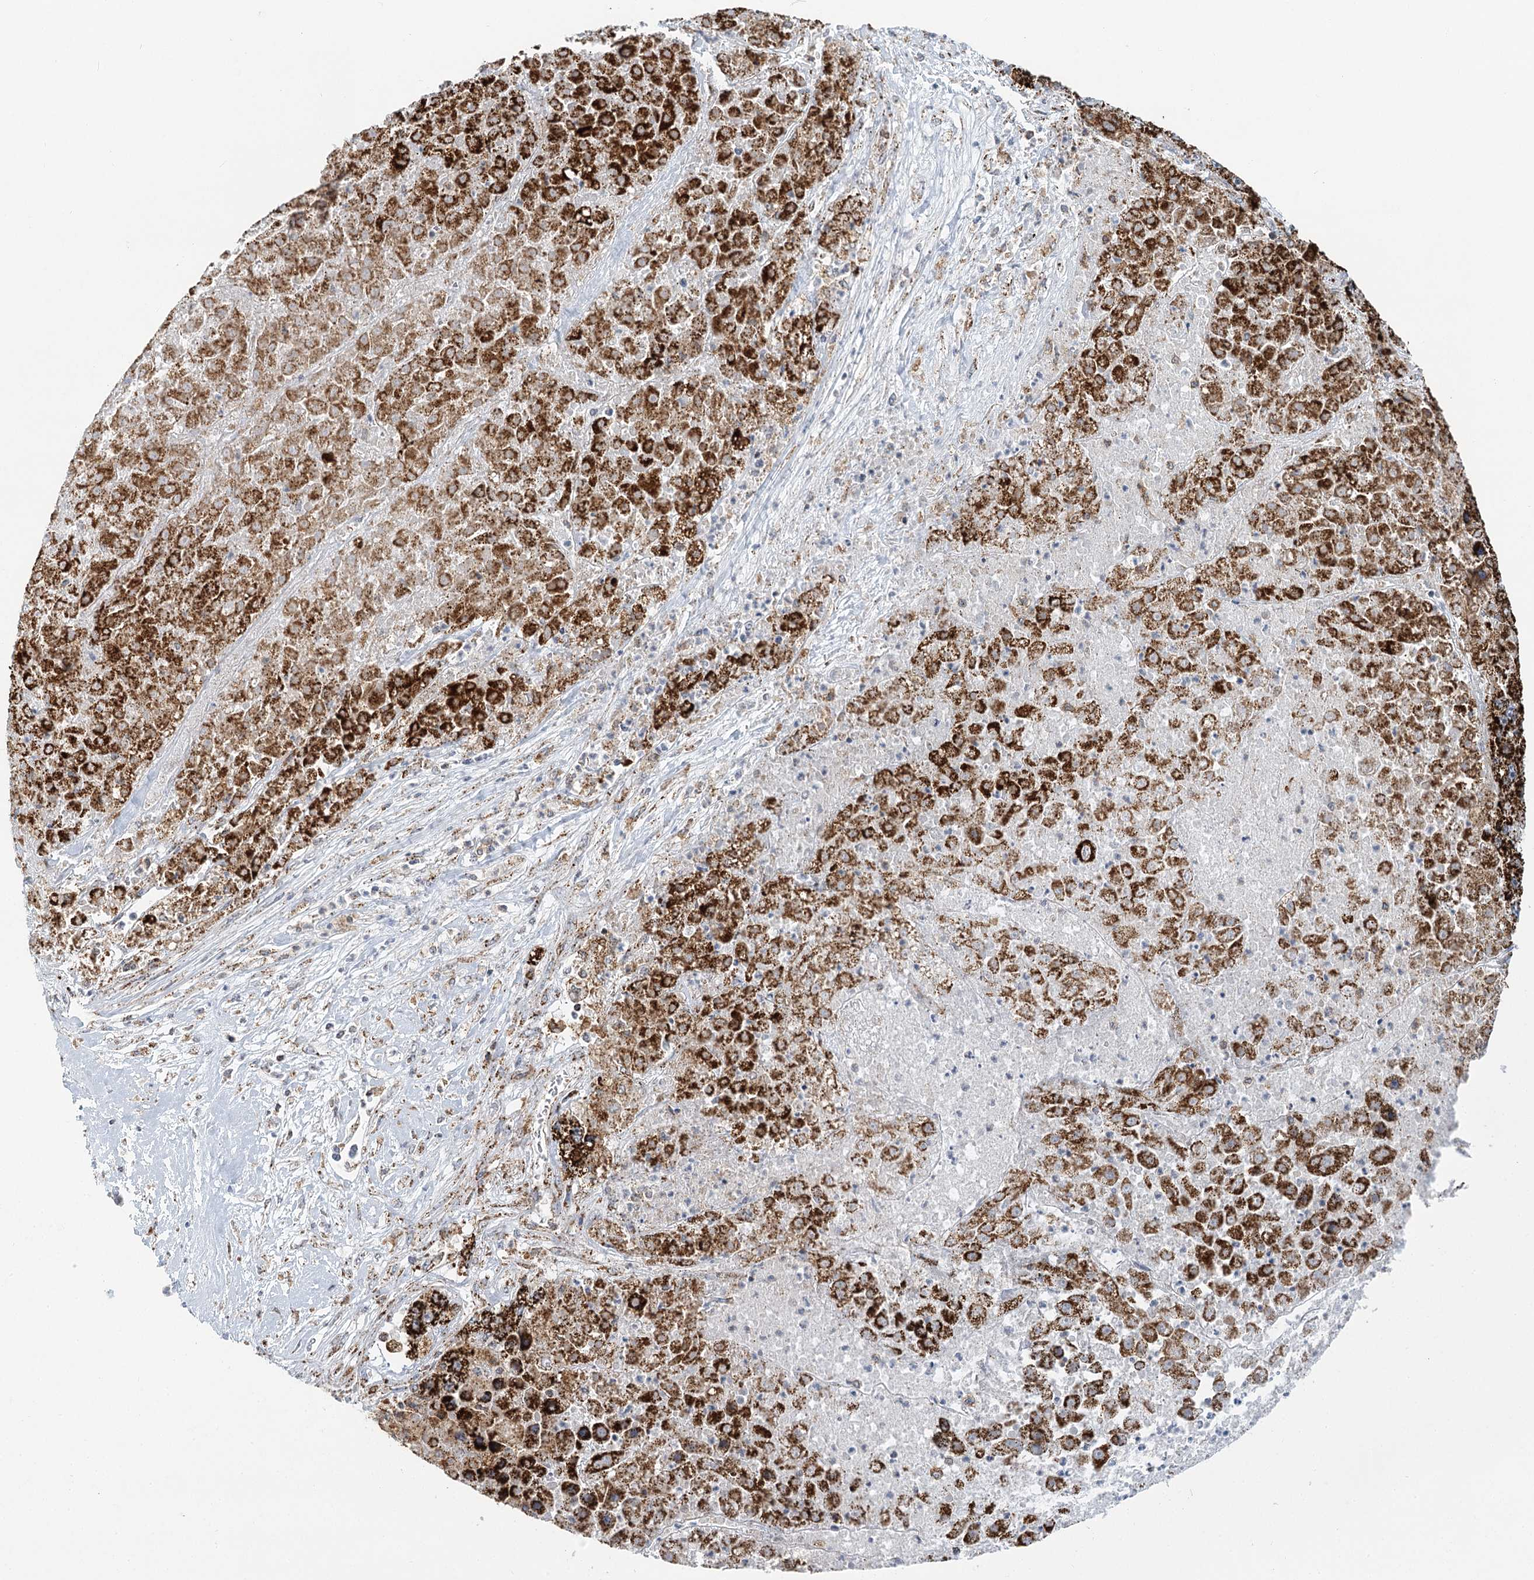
{"staining": {"intensity": "strong", "quantity": ">75%", "location": "cytoplasmic/membranous"}, "tissue": "liver cancer", "cell_type": "Tumor cells", "image_type": "cancer", "snomed": [{"axis": "morphology", "description": "Carcinoma, Hepatocellular, NOS"}, {"axis": "topography", "description": "Liver"}], "caption": "There is high levels of strong cytoplasmic/membranous expression in tumor cells of hepatocellular carcinoma (liver), as demonstrated by immunohistochemical staining (brown color).", "gene": "TAS1R1", "patient": {"sex": "female", "age": 73}}